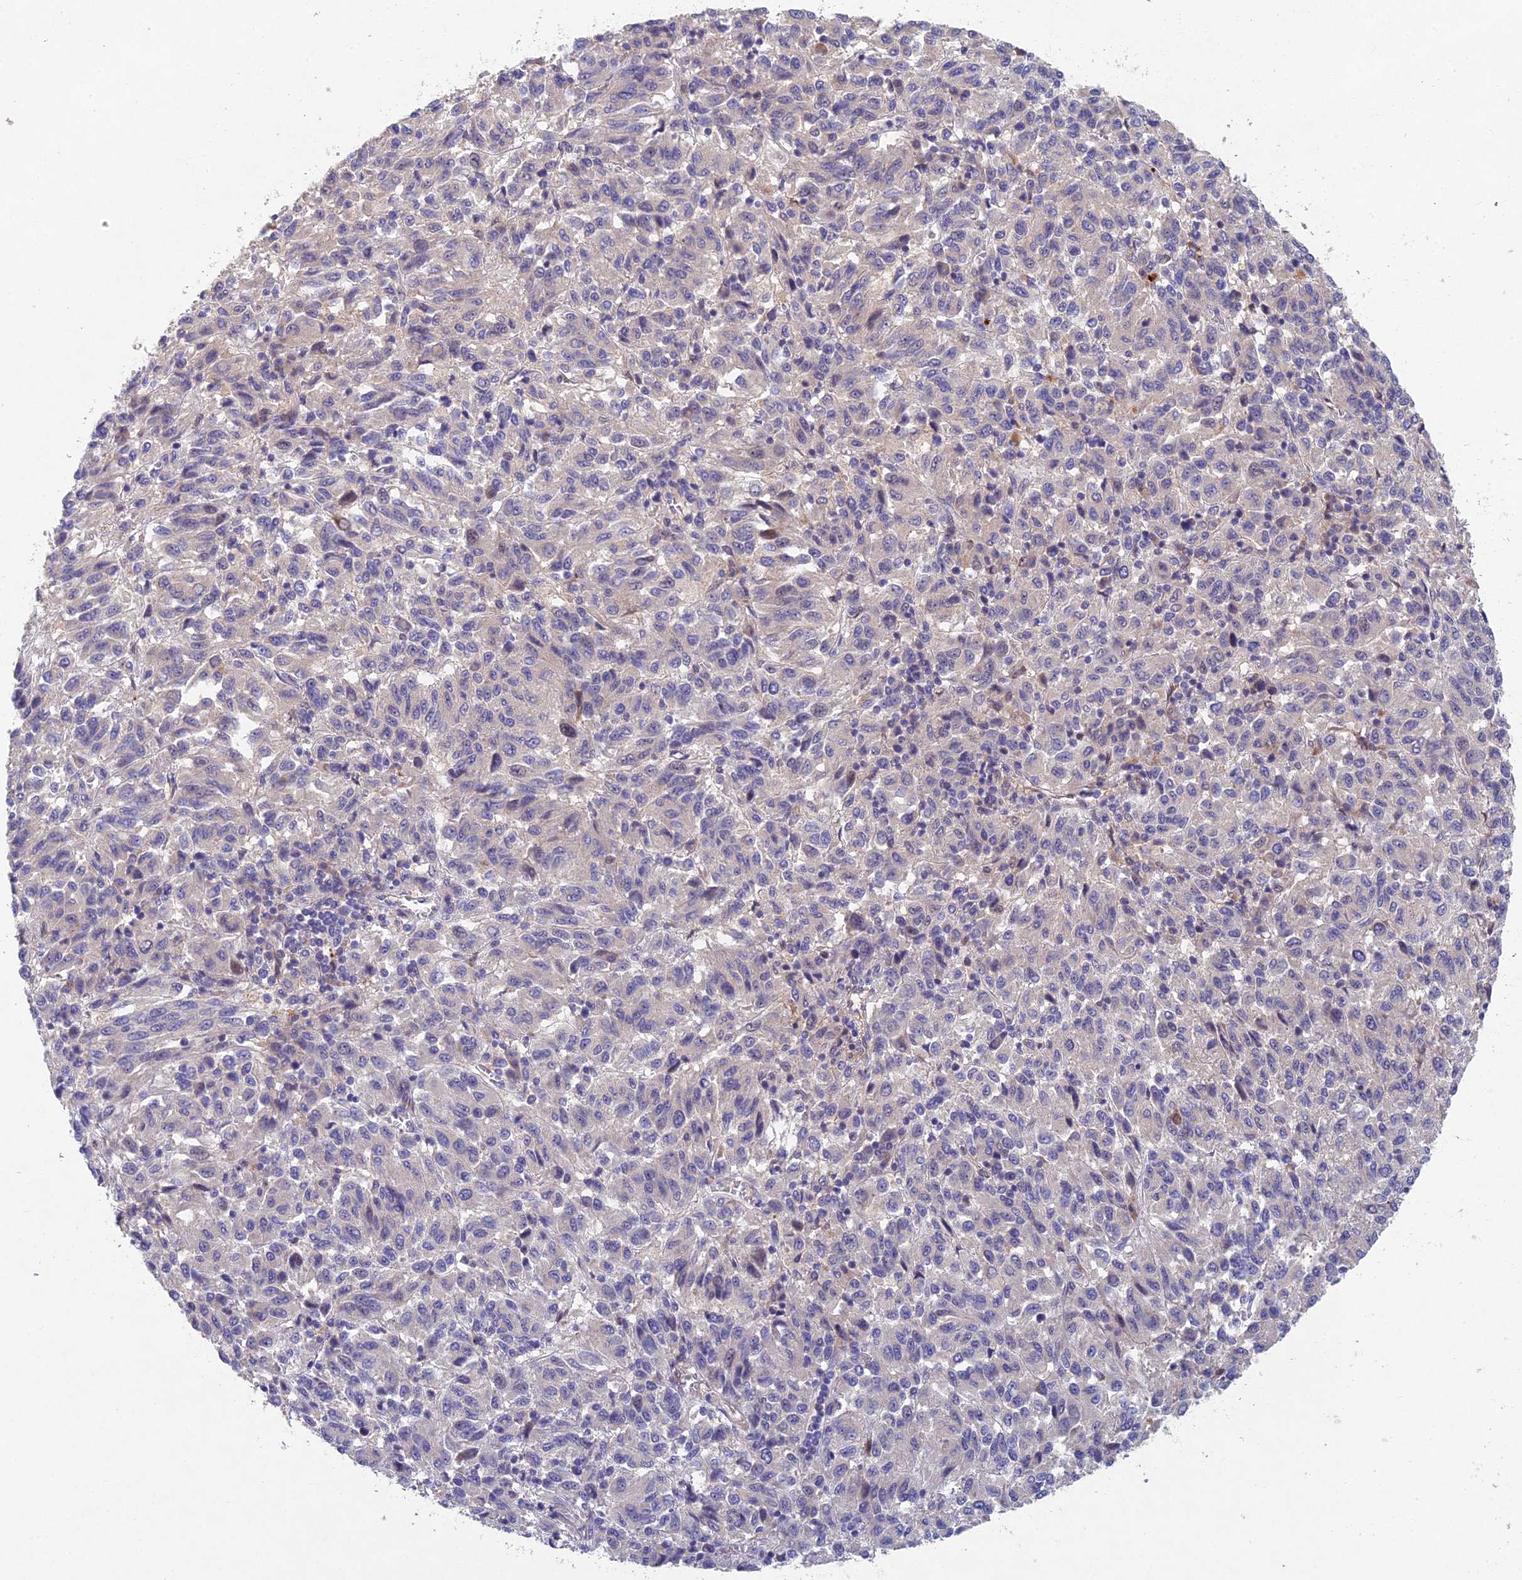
{"staining": {"intensity": "negative", "quantity": "none", "location": "none"}, "tissue": "melanoma", "cell_type": "Tumor cells", "image_type": "cancer", "snomed": [{"axis": "morphology", "description": "Malignant melanoma, Metastatic site"}, {"axis": "topography", "description": "Lung"}], "caption": "Melanoma stained for a protein using IHC demonstrates no expression tumor cells.", "gene": "NSMCE1", "patient": {"sex": "male", "age": 64}}